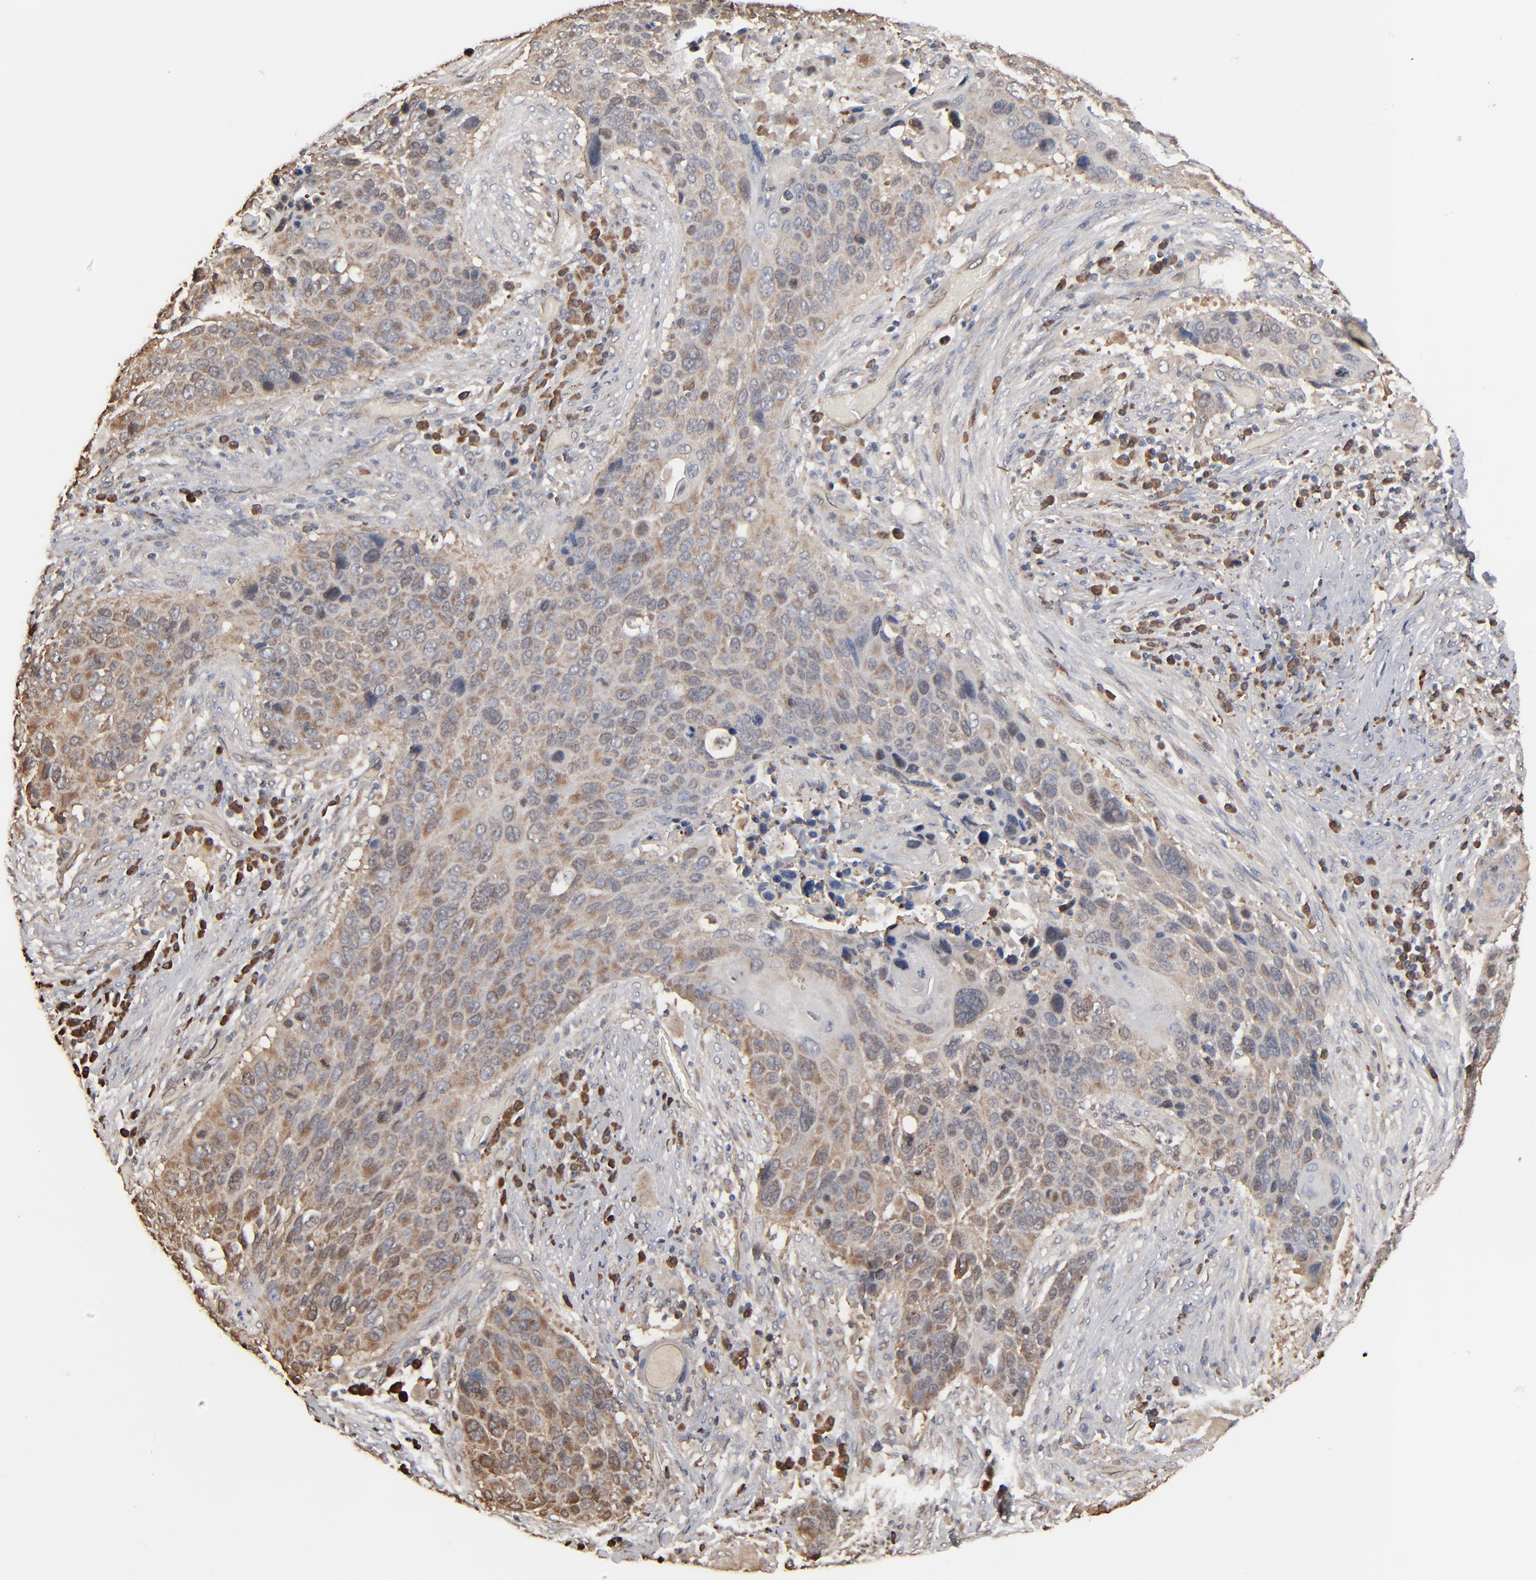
{"staining": {"intensity": "moderate", "quantity": ">75%", "location": "cytoplasmic/membranous"}, "tissue": "lung cancer", "cell_type": "Tumor cells", "image_type": "cancer", "snomed": [{"axis": "morphology", "description": "Squamous cell carcinoma, NOS"}, {"axis": "topography", "description": "Lung"}], "caption": "Lung cancer (squamous cell carcinoma) stained with DAB (3,3'-diaminobenzidine) IHC displays medium levels of moderate cytoplasmic/membranous positivity in approximately >75% of tumor cells. The staining was performed using DAB to visualize the protein expression in brown, while the nuclei were stained in blue with hematoxylin (Magnification: 20x).", "gene": "NME1-NME2", "patient": {"sex": "male", "age": 68}}